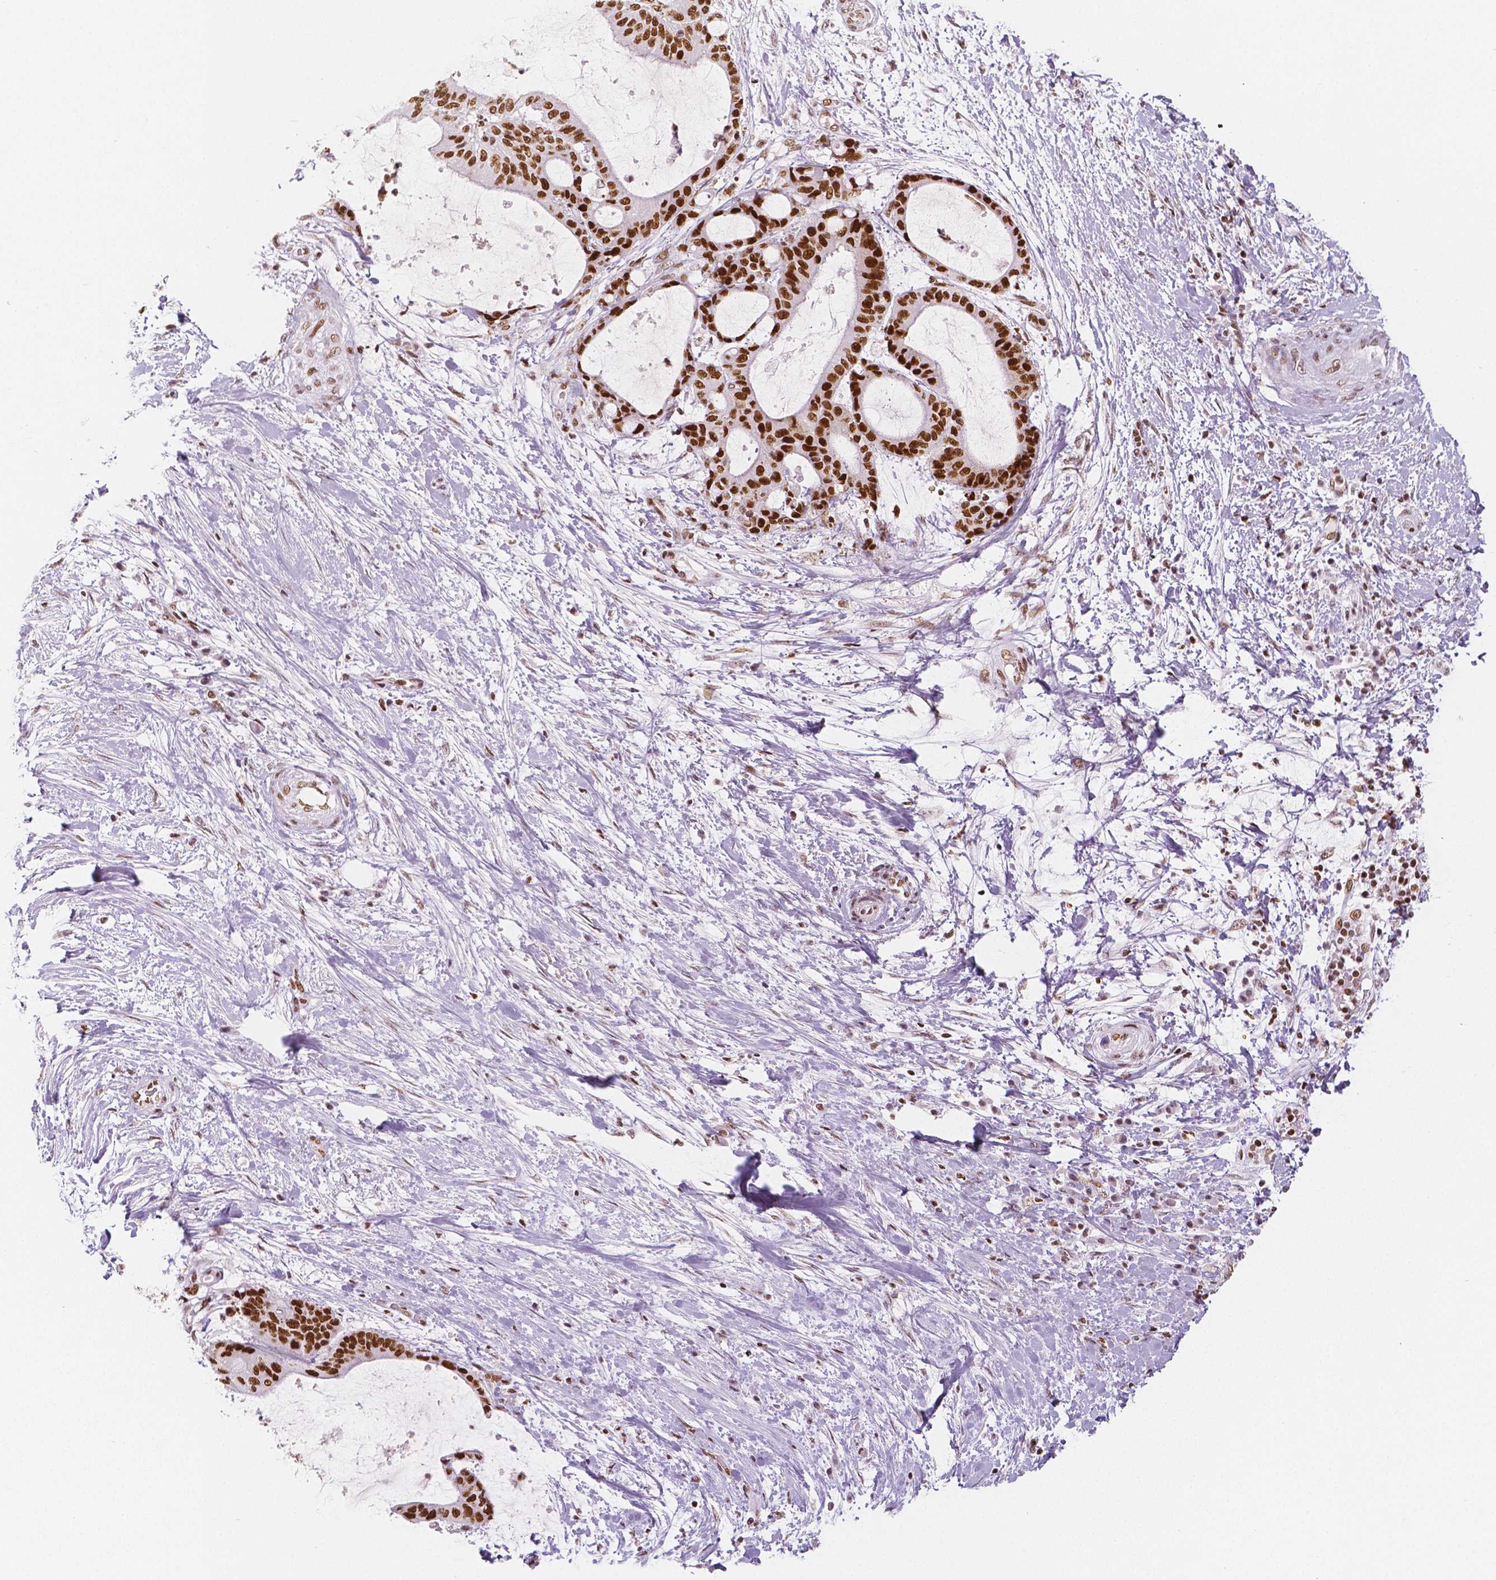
{"staining": {"intensity": "strong", "quantity": ">75%", "location": "nuclear"}, "tissue": "liver cancer", "cell_type": "Tumor cells", "image_type": "cancer", "snomed": [{"axis": "morphology", "description": "Cholangiocarcinoma"}, {"axis": "topography", "description": "Liver"}], "caption": "Immunohistochemistry (DAB) staining of human cholangiocarcinoma (liver) demonstrates strong nuclear protein staining in about >75% of tumor cells.", "gene": "HDAC1", "patient": {"sex": "female", "age": 73}}